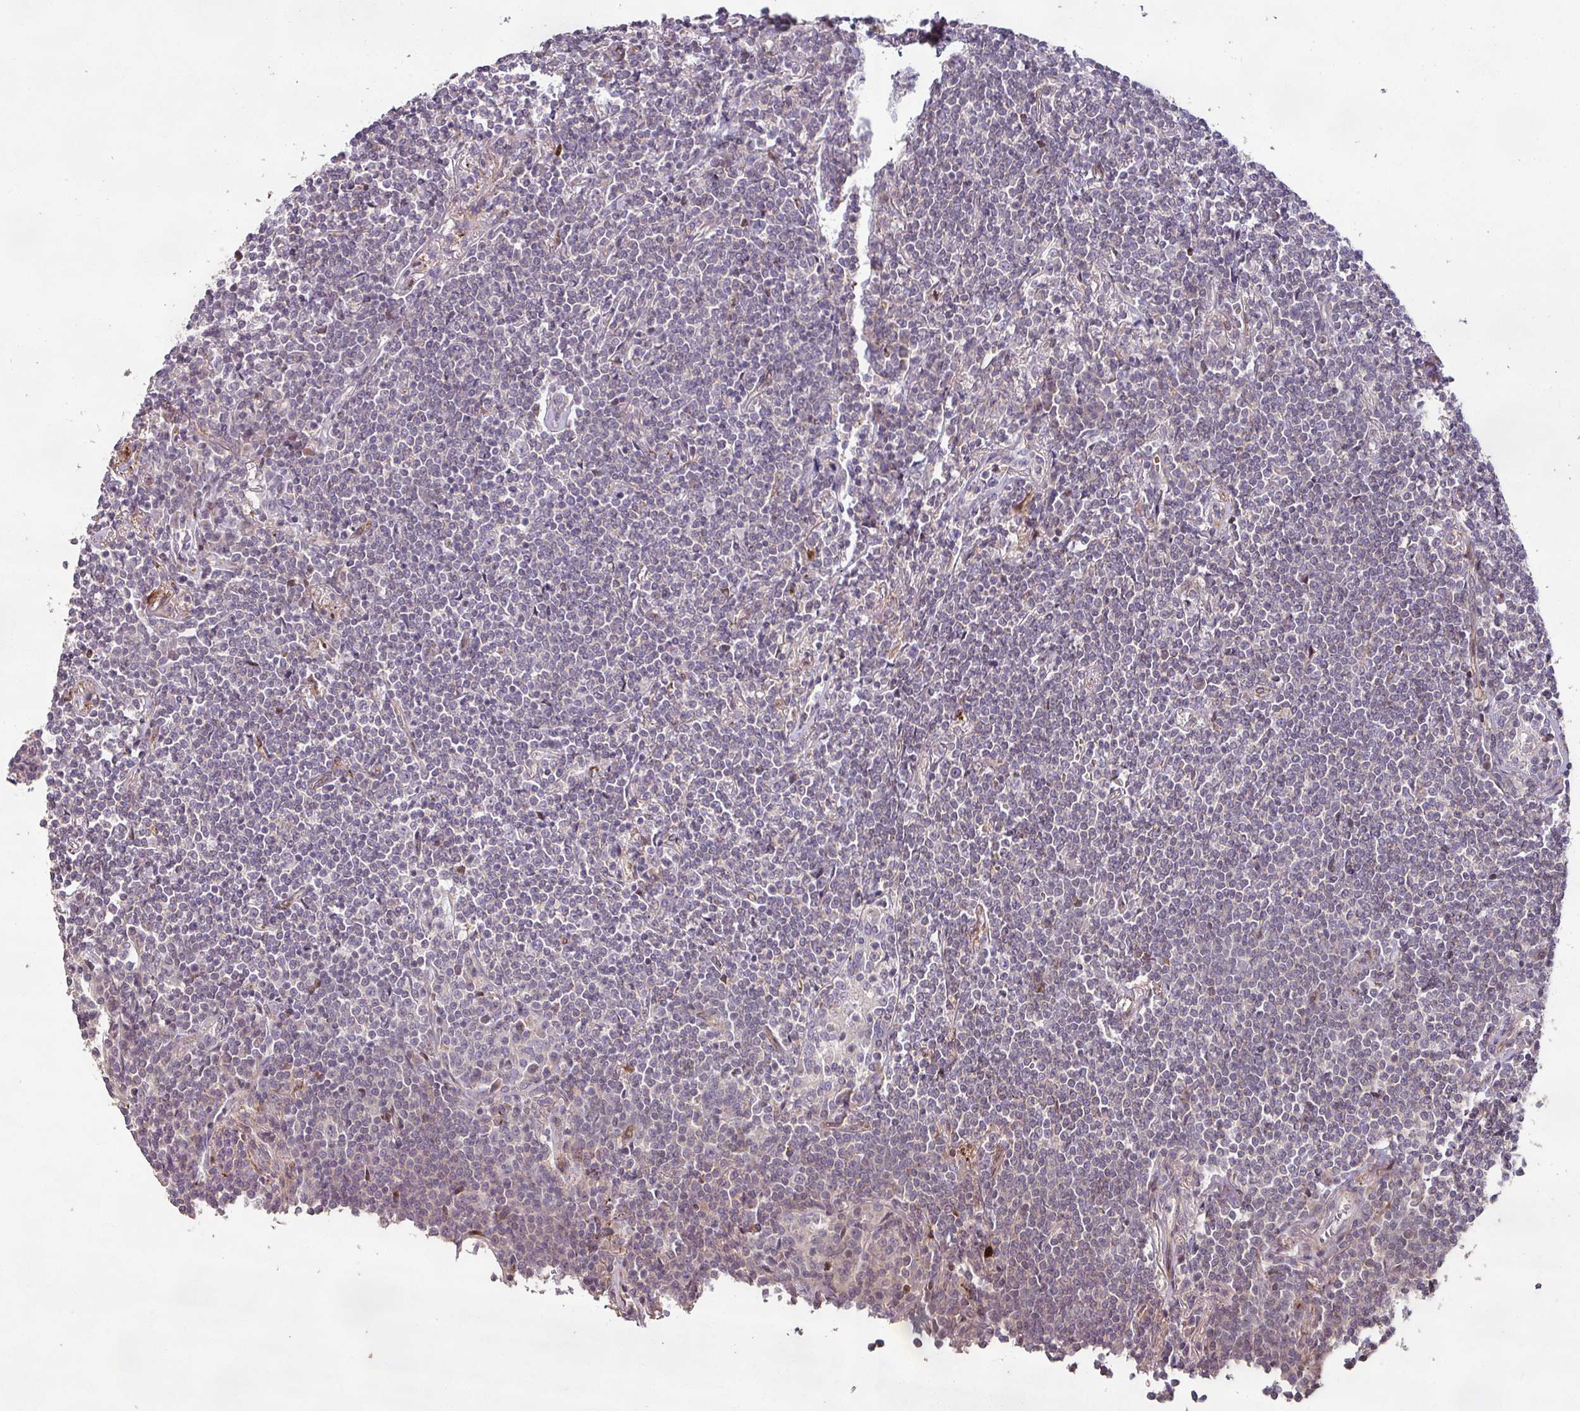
{"staining": {"intensity": "negative", "quantity": "none", "location": "none"}, "tissue": "lymphoma", "cell_type": "Tumor cells", "image_type": "cancer", "snomed": [{"axis": "morphology", "description": "Malignant lymphoma, non-Hodgkin's type, Low grade"}, {"axis": "topography", "description": "Lung"}], "caption": "Immunohistochemistry (IHC) image of low-grade malignant lymphoma, non-Hodgkin's type stained for a protein (brown), which demonstrates no positivity in tumor cells.", "gene": "RPL23A", "patient": {"sex": "female", "age": 71}}